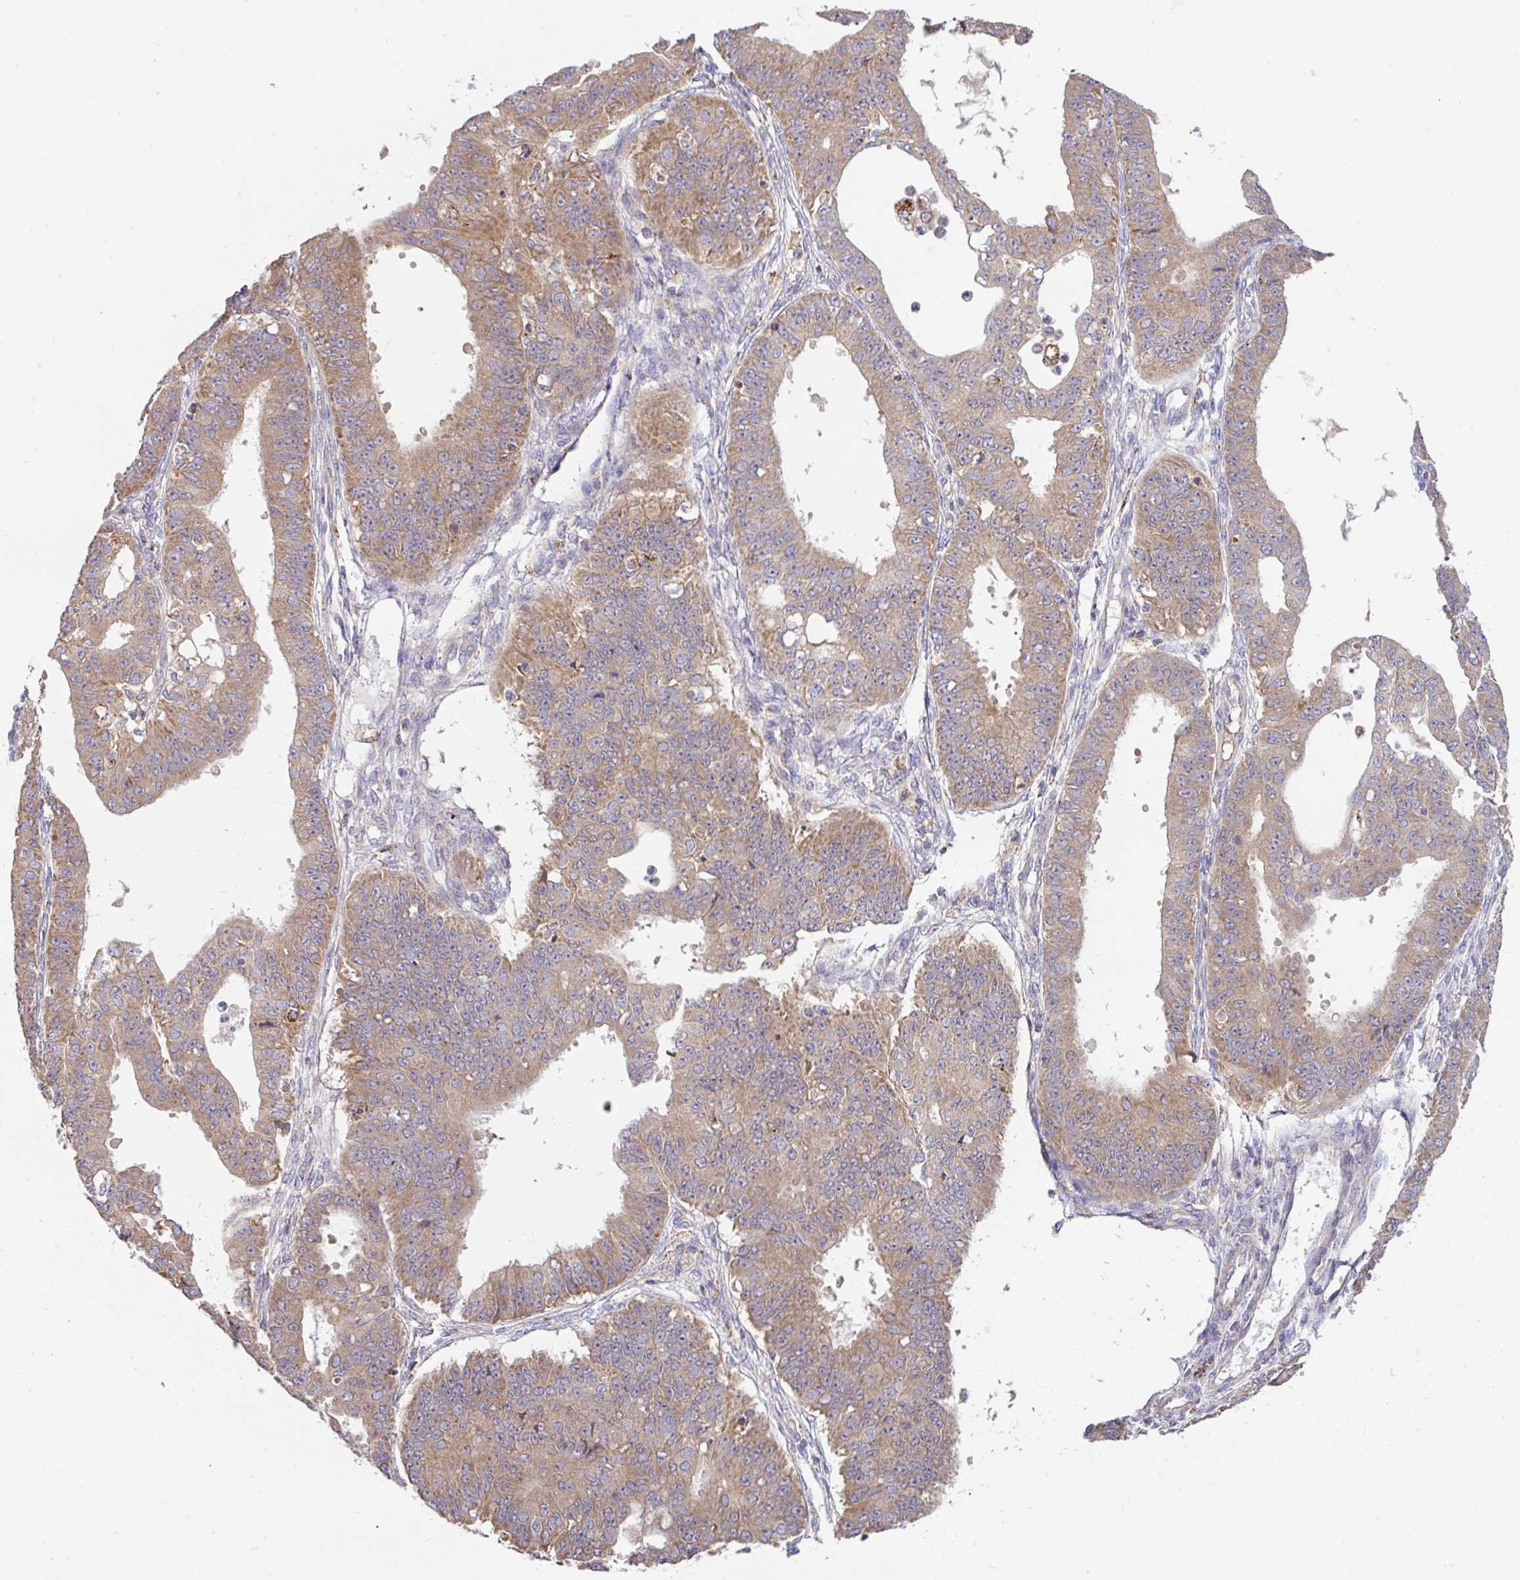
{"staining": {"intensity": "moderate", "quantity": ">75%", "location": "cytoplasmic/membranous"}, "tissue": "ovarian cancer", "cell_type": "Tumor cells", "image_type": "cancer", "snomed": [{"axis": "morphology", "description": "Carcinoma, endometroid"}, {"axis": "topography", "description": "Appendix"}, {"axis": "topography", "description": "Ovary"}], "caption": "This is an image of immunohistochemistry staining of ovarian cancer, which shows moderate staining in the cytoplasmic/membranous of tumor cells.", "gene": "RALBP1", "patient": {"sex": "female", "age": 42}}